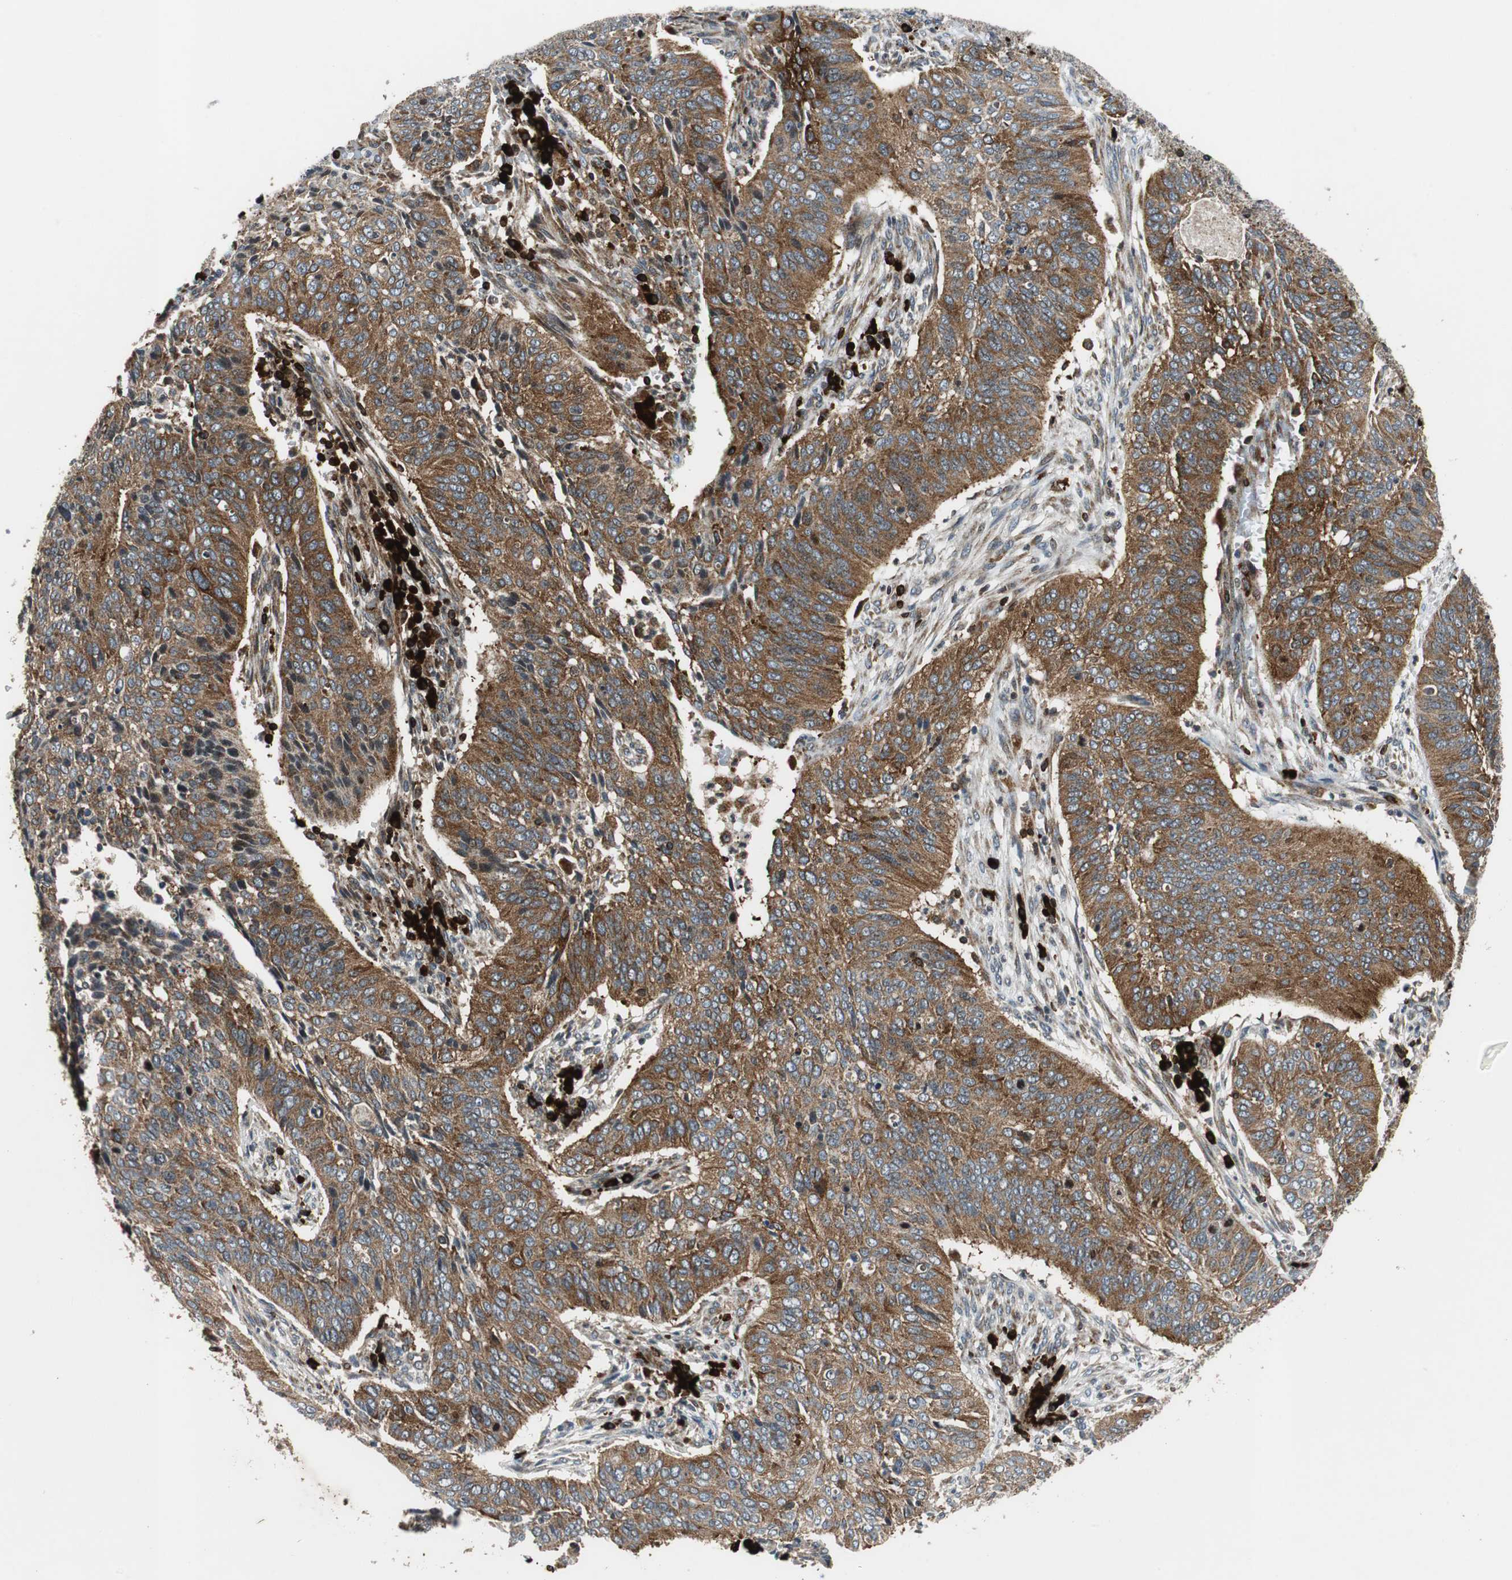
{"staining": {"intensity": "strong", "quantity": ">75%", "location": "cytoplasmic/membranous"}, "tissue": "cervical cancer", "cell_type": "Tumor cells", "image_type": "cancer", "snomed": [{"axis": "morphology", "description": "Squamous cell carcinoma, NOS"}, {"axis": "topography", "description": "Cervix"}], "caption": "The image exhibits staining of cervical cancer, revealing strong cytoplasmic/membranous protein expression (brown color) within tumor cells.", "gene": "TUBA4A", "patient": {"sex": "female", "age": 39}}